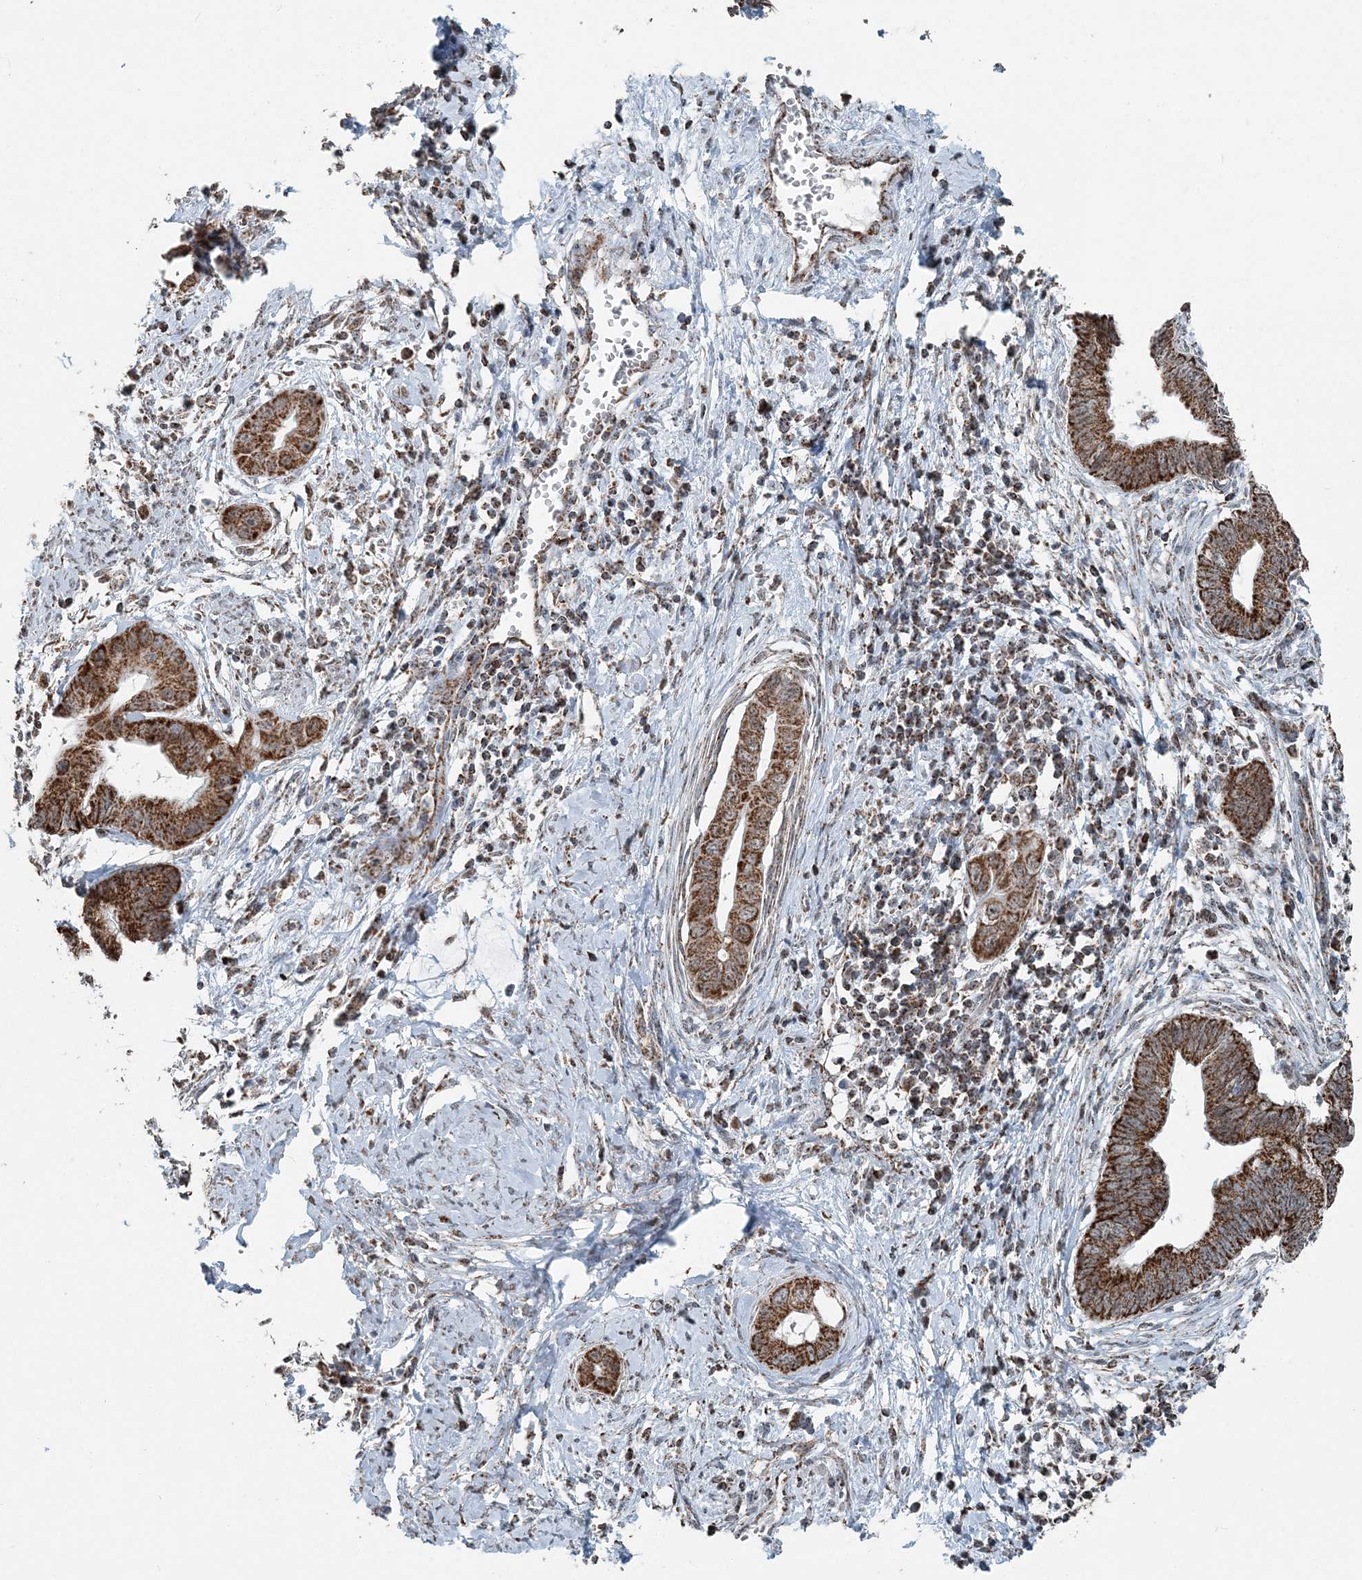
{"staining": {"intensity": "strong", "quantity": ">75%", "location": "cytoplasmic/membranous"}, "tissue": "cervical cancer", "cell_type": "Tumor cells", "image_type": "cancer", "snomed": [{"axis": "morphology", "description": "Adenocarcinoma, NOS"}, {"axis": "topography", "description": "Cervix"}], "caption": "Immunohistochemistry of human cervical adenocarcinoma shows high levels of strong cytoplasmic/membranous positivity in approximately >75% of tumor cells.", "gene": "SUCLG1", "patient": {"sex": "female", "age": 44}}